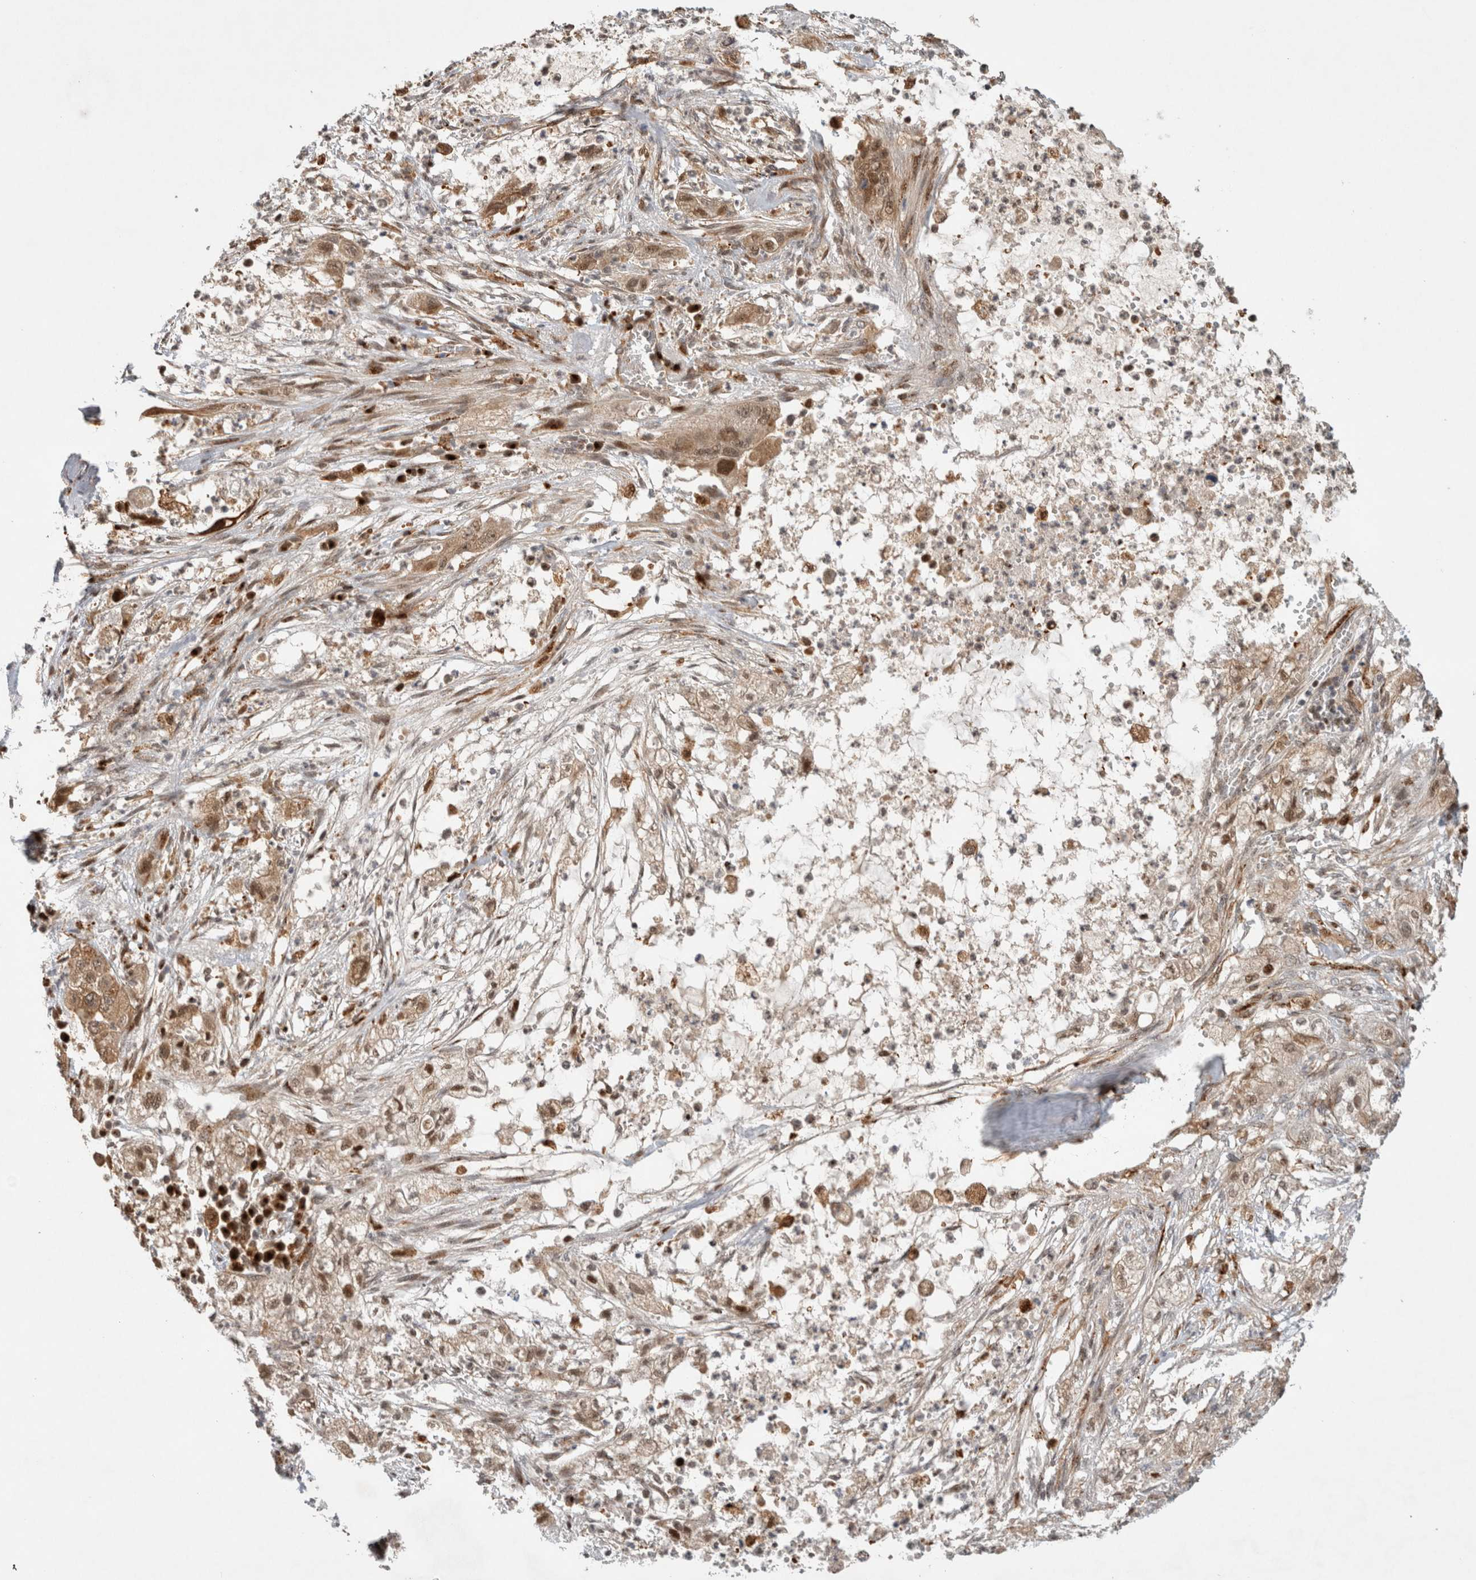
{"staining": {"intensity": "moderate", "quantity": ">75%", "location": "cytoplasmic/membranous,nuclear"}, "tissue": "pancreatic cancer", "cell_type": "Tumor cells", "image_type": "cancer", "snomed": [{"axis": "morphology", "description": "Adenocarcinoma, NOS"}, {"axis": "topography", "description": "Pancreas"}], "caption": "Immunohistochemistry (IHC) (DAB (3,3'-diaminobenzidine)) staining of pancreatic cancer (adenocarcinoma) demonstrates moderate cytoplasmic/membranous and nuclear protein positivity in approximately >75% of tumor cells. (IHC, brightfield microscopy, high magnification).", "gene": "OTUD6B", "patient": {"sex": "female", "age": 78}}